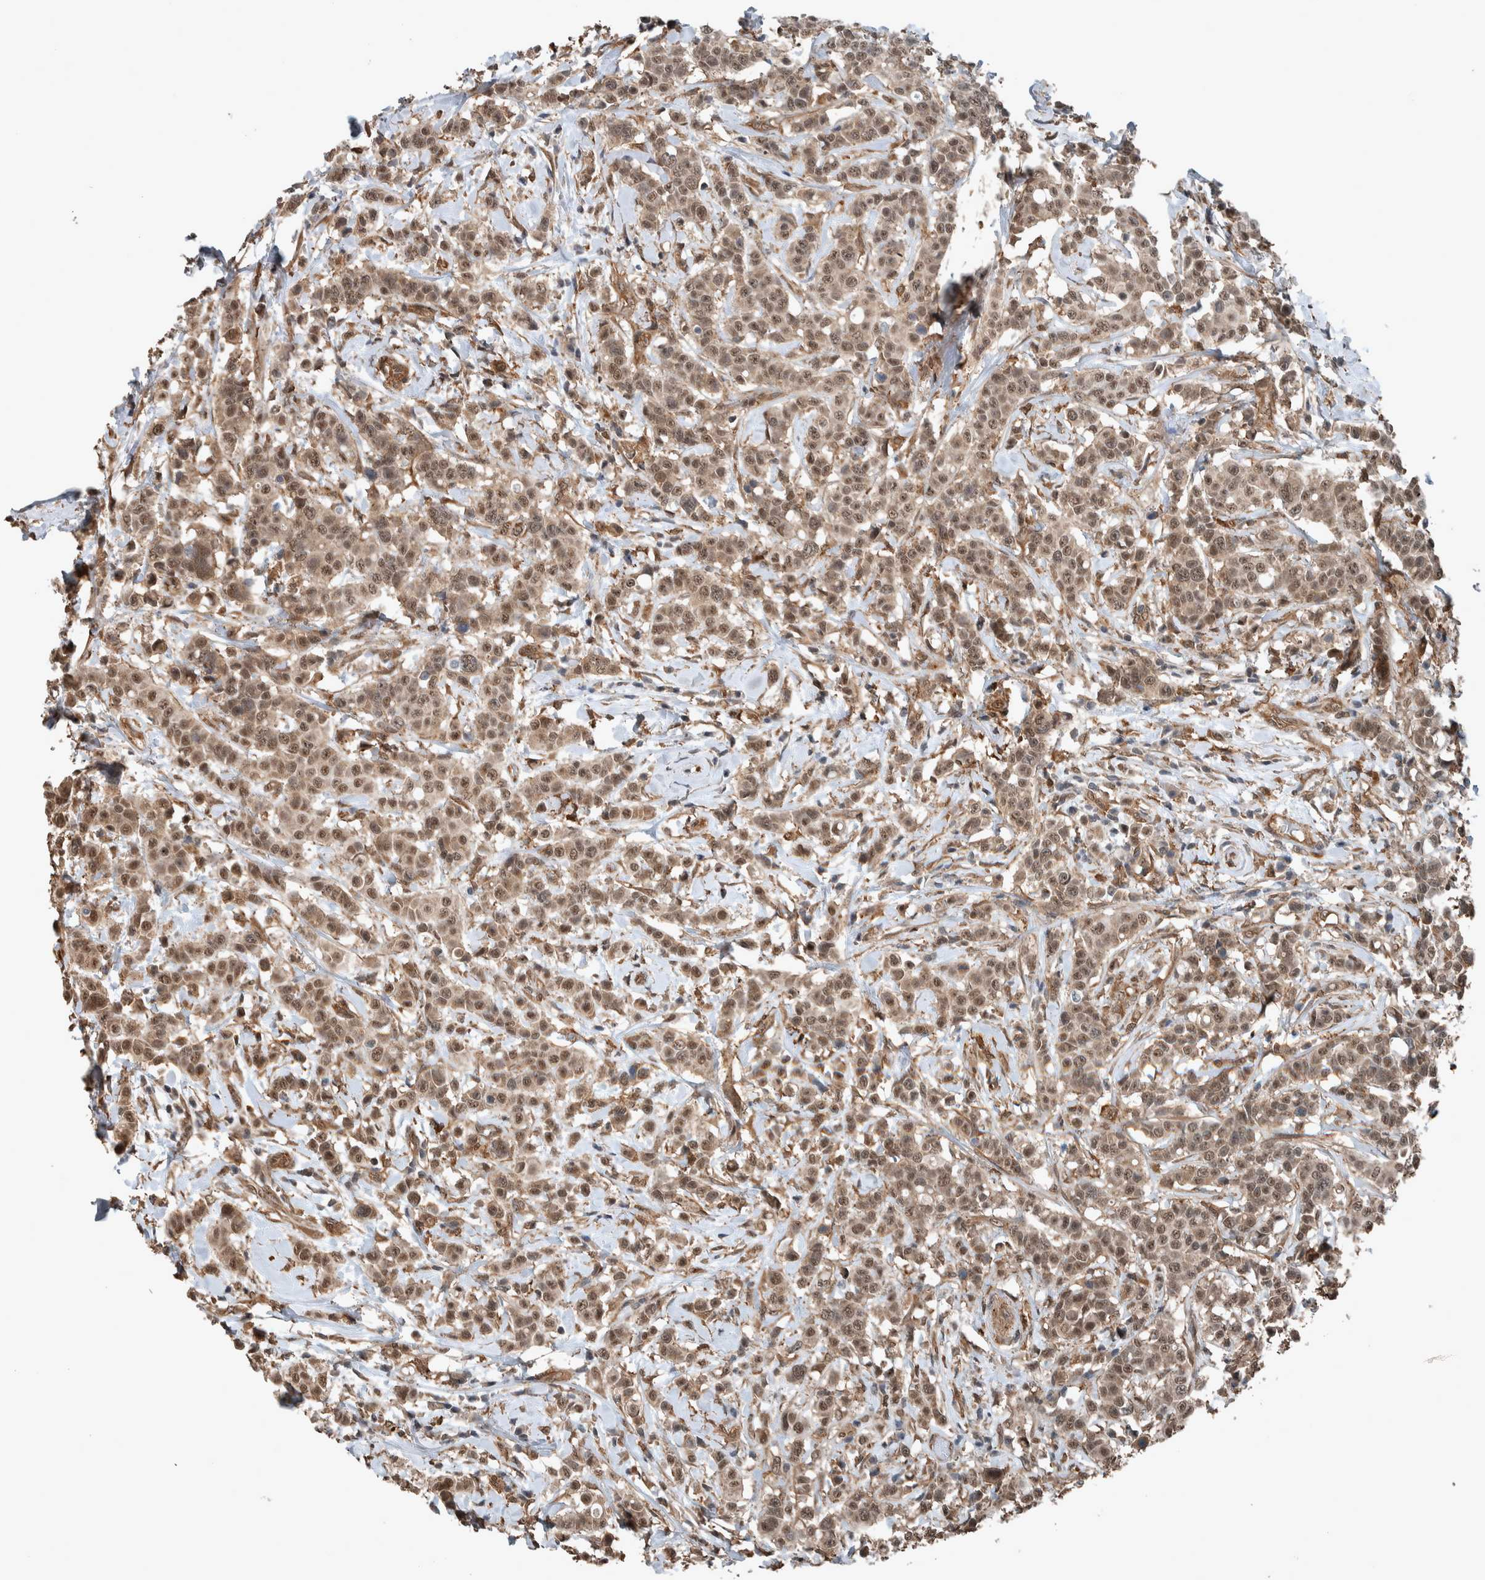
{"staining": {"intensity": "weak", "quantity": ">75%", "location": "cytoplasmic/membranous,nuclear"}, "tissue": "breast cancer", "cell_type": "Tumor cells", "image_type": "cancer", "snomed": [{"axis": "morphology", "description": "Duct carcinoma"}, {"axis": "topography", "description": "Breast"}], "caption": "Immunohistochemical staining of human breast intraductal carcinoma reveals low levels of weak cytoplasmic/membranous and nuclear positivity in approximately >75% of tumor cells. (DAB (3,3'-diaminobenzidine) IHC, brown staining for protein, blue staining for nuclei).", "gene": "MYO1E", "patient": {"sex": "female", "age": 27}}